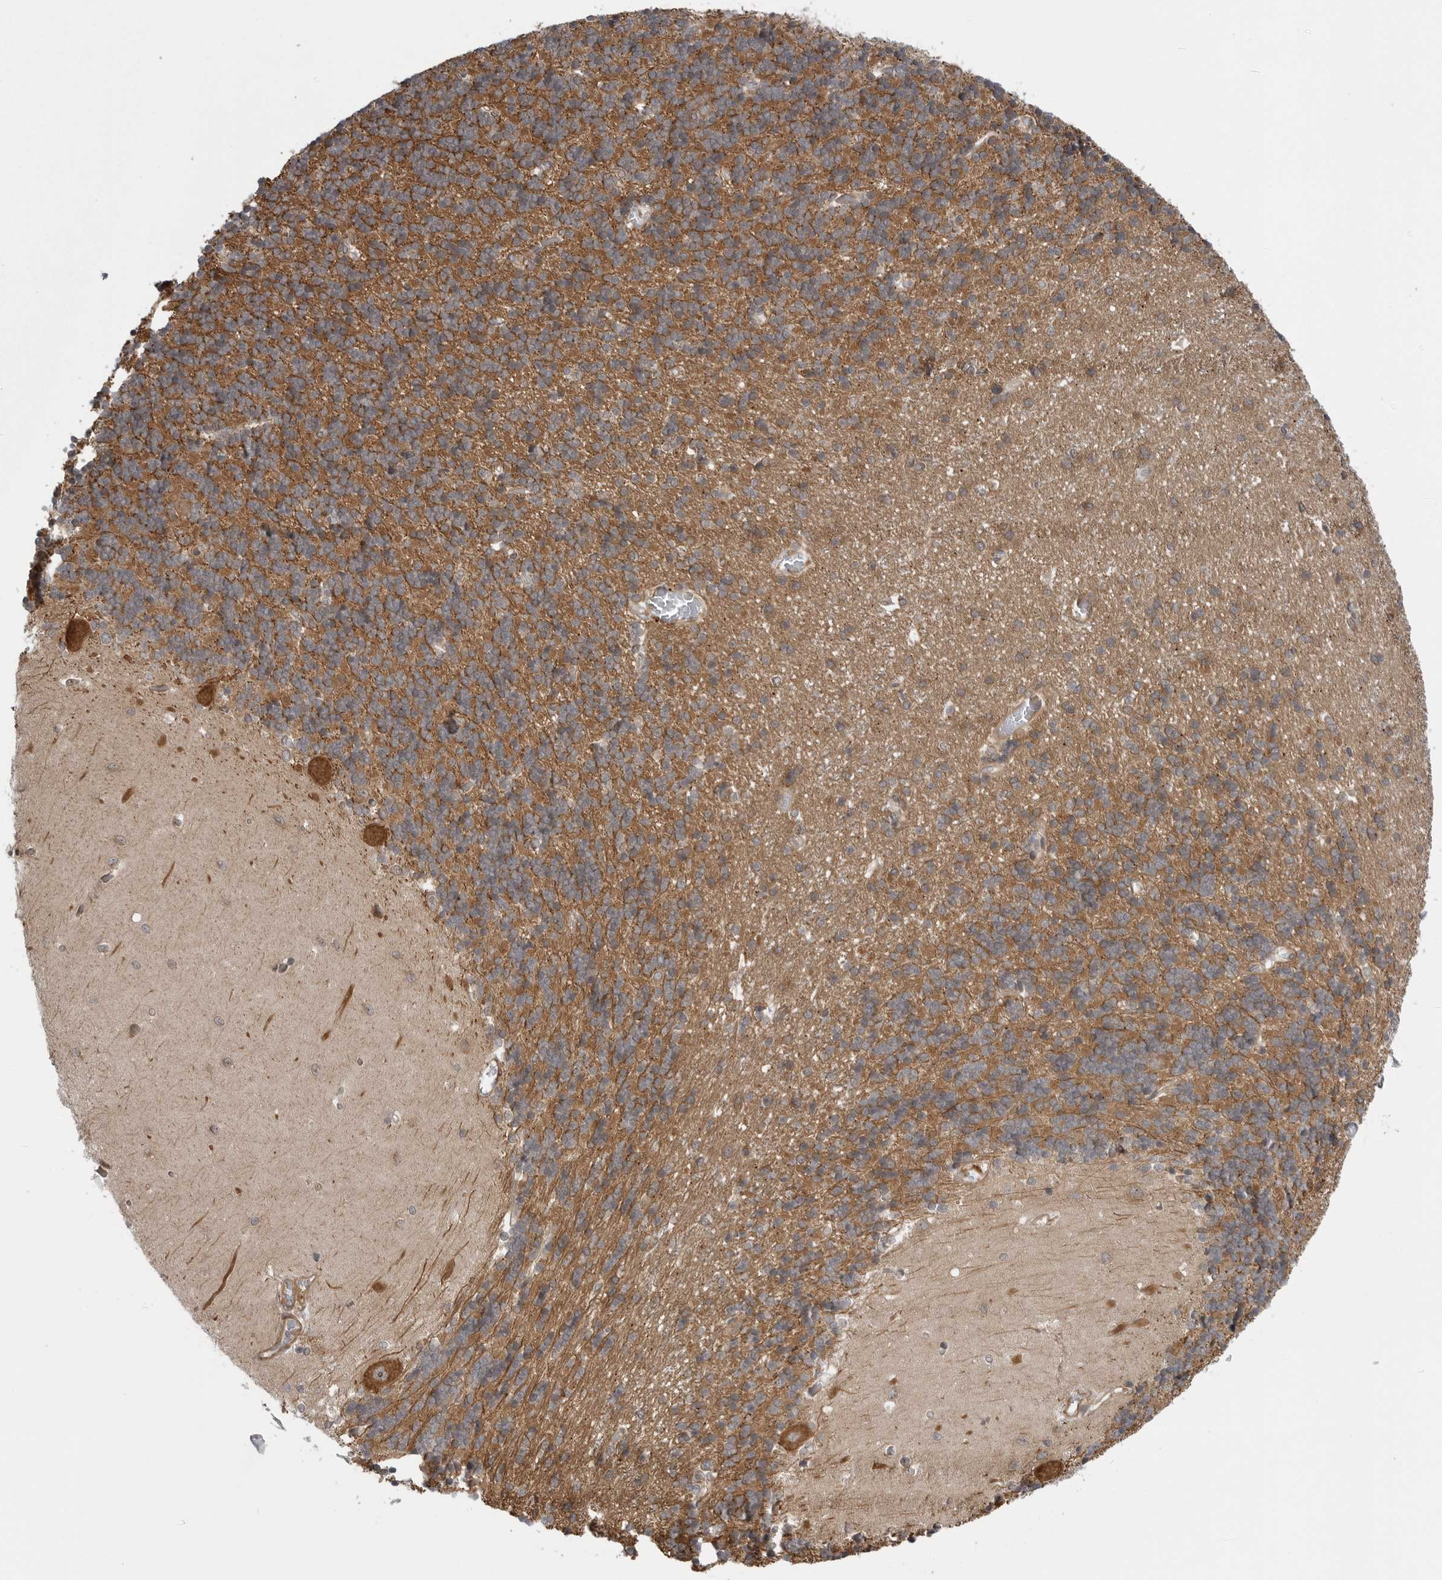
{"staining": {"intensity": "moderate", "quantity": "25%-75%", "location": "cytoplasmic/membranous"}, "tissue": "cerebellum", "cell_type": "Cells in granular layer", "image_type": "normal", "snomed": [{"axis": "morphology", "description": "Normal tissue, NOS"}, {"axis": "topography", "description": "Cerebellum"}], "caption": "Protein expression by immunohistochemistry (IHC) displays moderate cytoplasmic/membranous positivity in about 25%-75% of cells in granular layer in unremarkable cerebellum.", "gene": "LRRC45", "patient": {"sex": "male", "age": 37}}